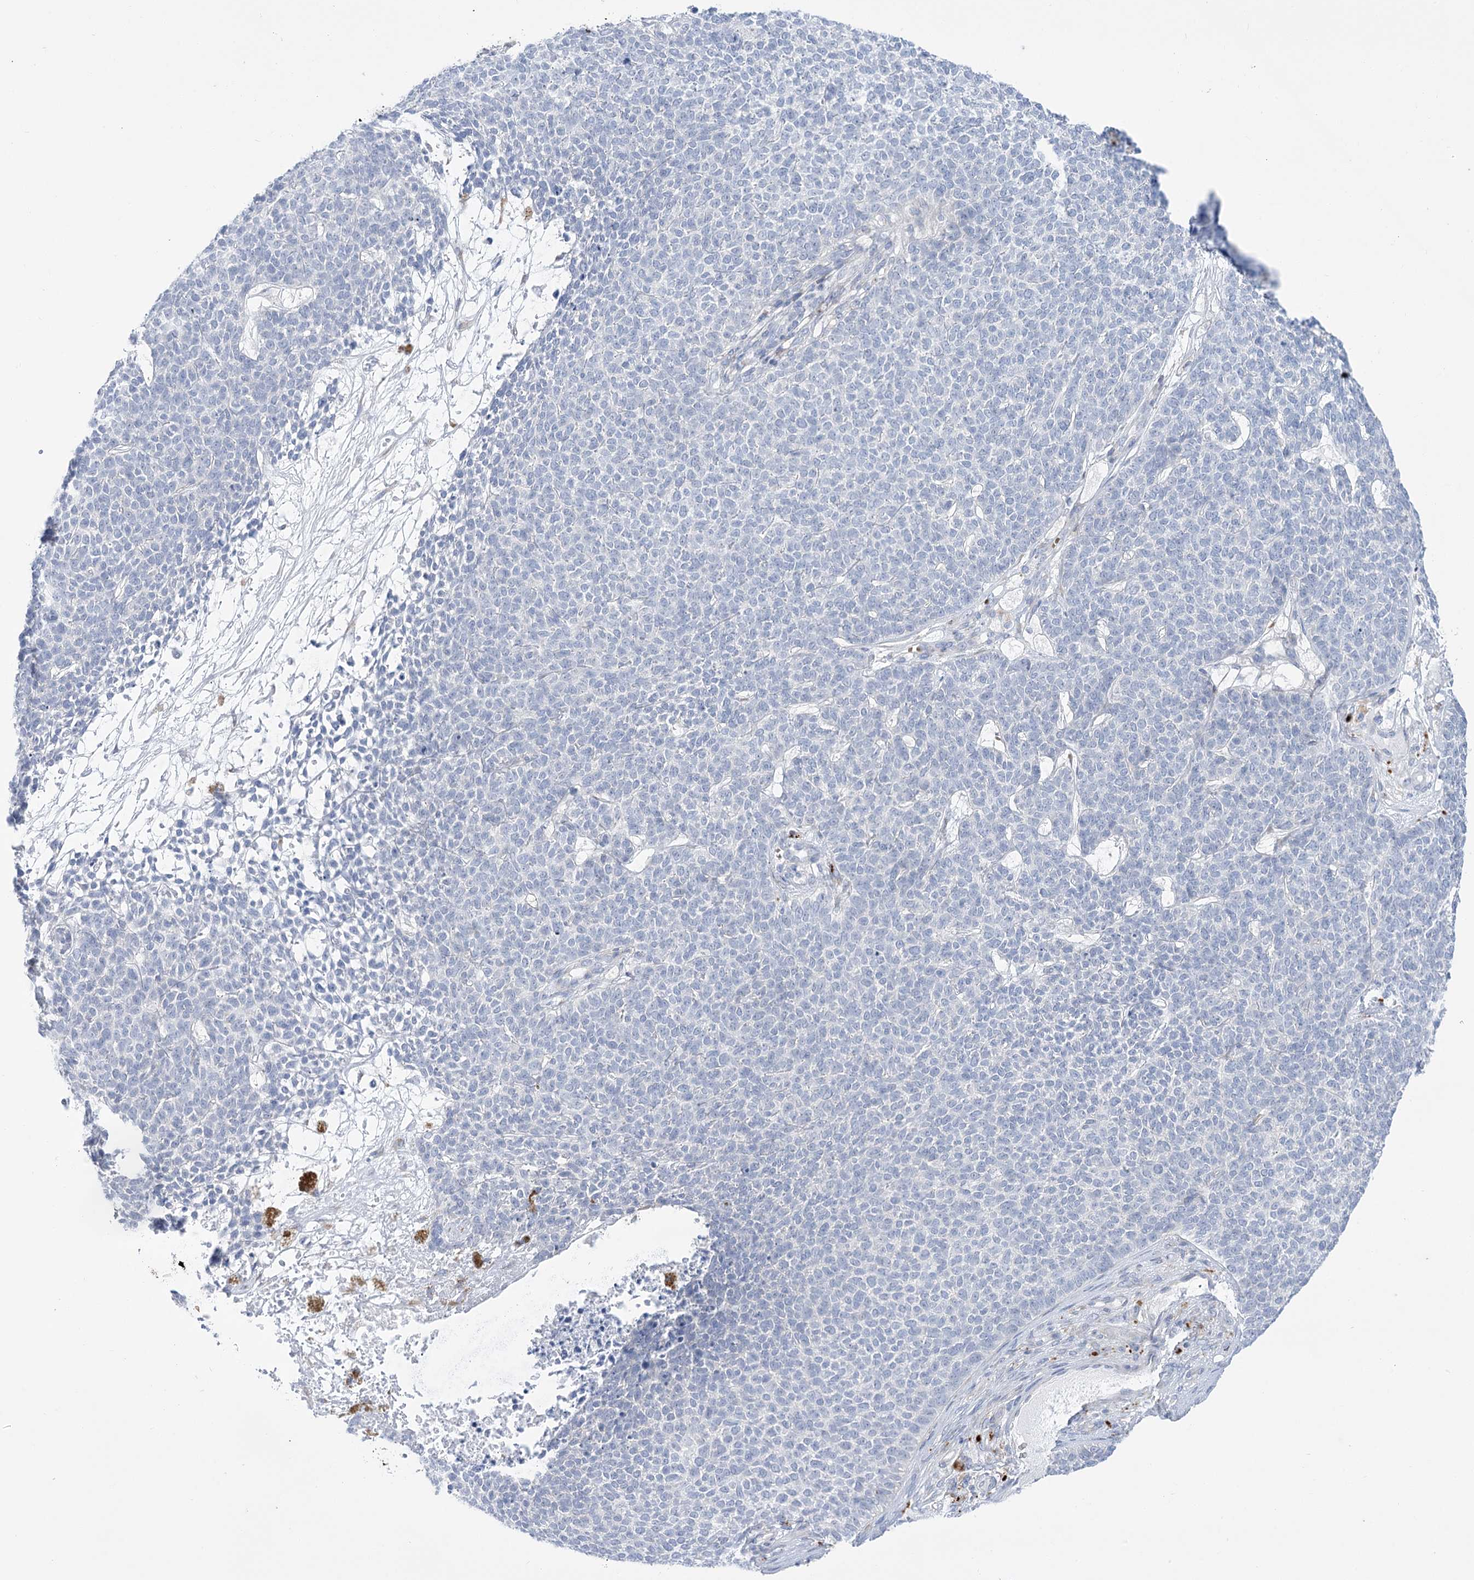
{"staining": {"intensity": "negative", "quantity": "none", "location": "none"}, "tissue": "skin cancer", "cell_type": "Tumor cells", "image_type": "cancer", "snomed": [{"axis": "morphology", "description": "Basal cell carcinoma"}, {"axis": "topography", "description": "Skin"}], "caption": "This is an immunohistochemistry histopathology image of skin cancer. There is no expression in tumor cells.", "gene": "SIAE", "patient": {"sex": "female", "age": 84}}